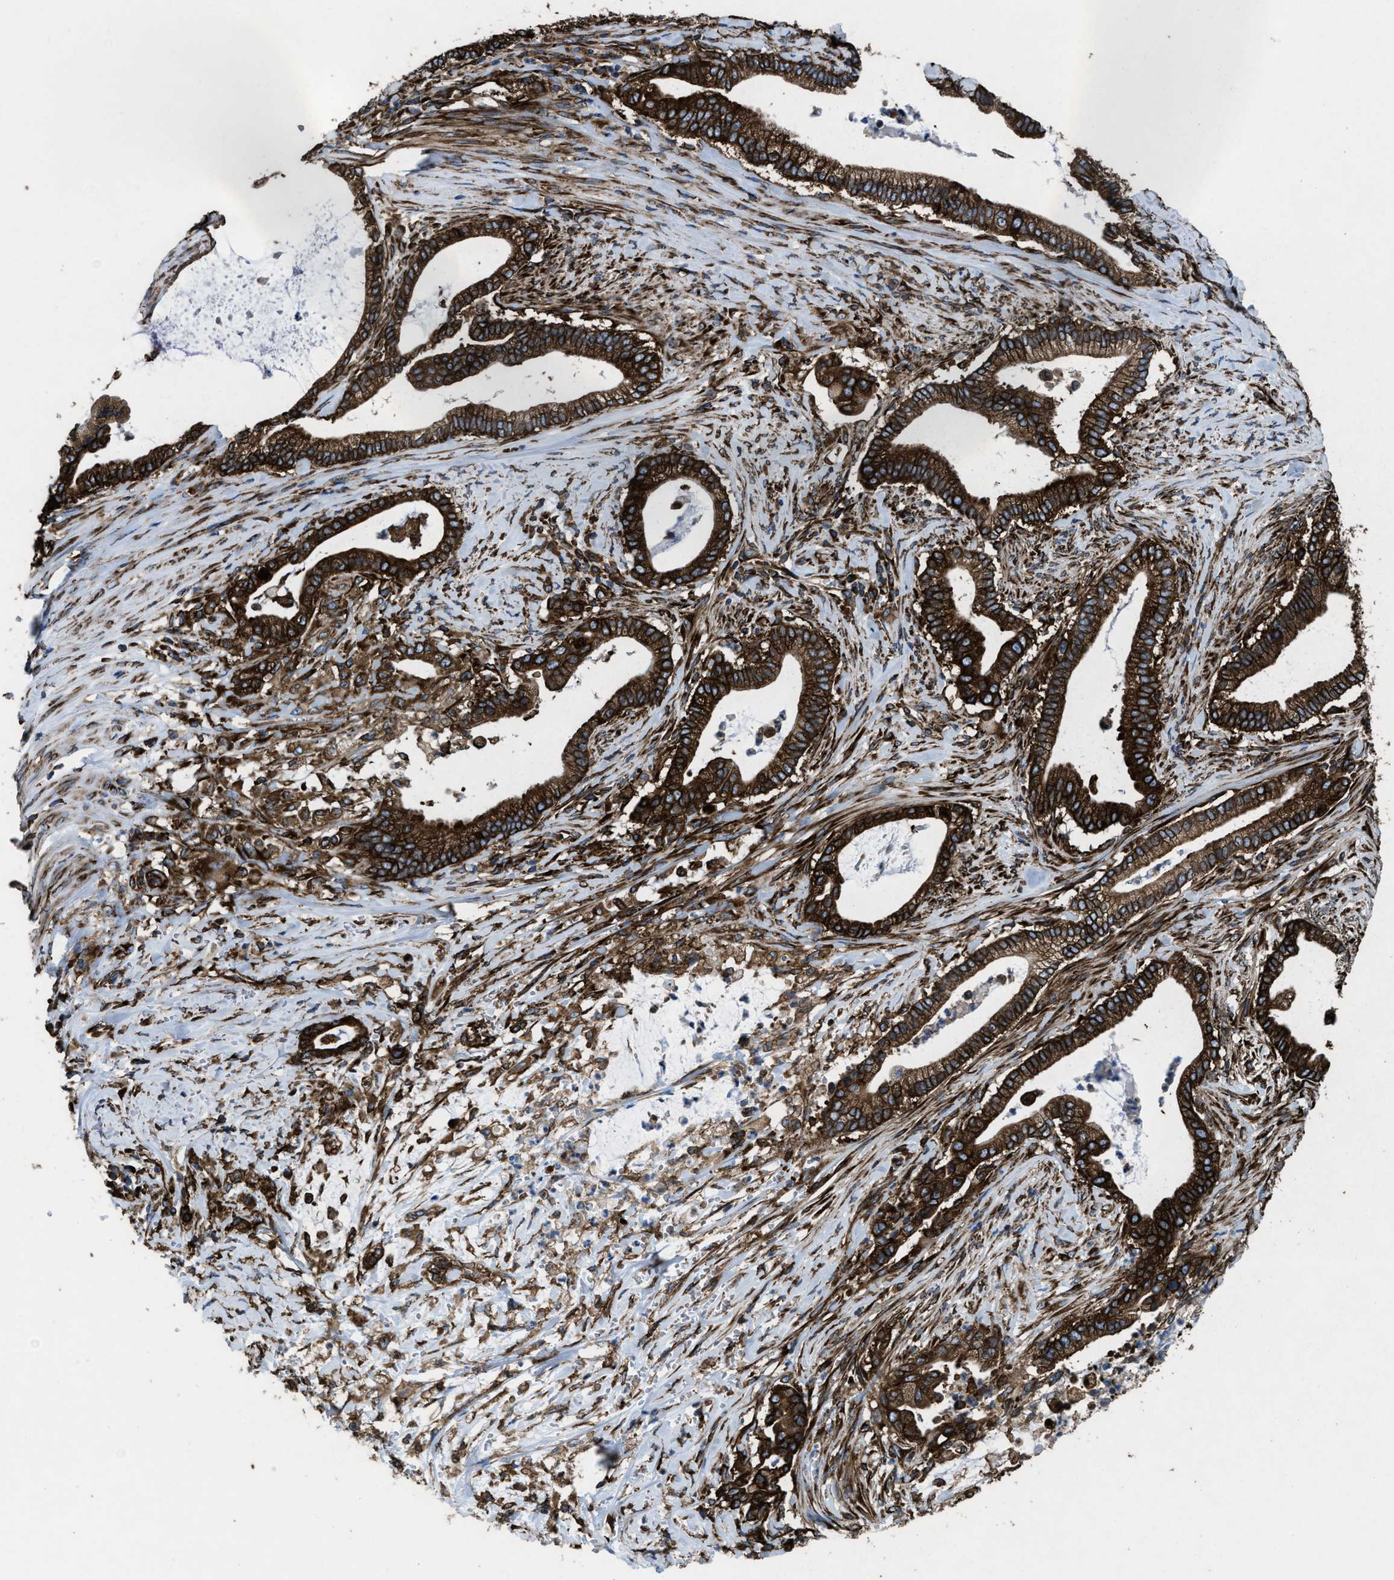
{"staining": {"intensity": "strong", "quantity": ">75%", "location": "cytoplasmic/membranous"}, "tissue": "pancreatic cancer", "cell_type": "Tumor cells", "image_type": "cancer", "snomed": [{"axis": "morphology", "description": "Adenocarcinoma, NOS"}, {"axis": "topography", "description": "Pancreas"}], "caption": "An IHC micrograph of neoplastic tissue is shown. Protein staining in brown shows strong cytoplasmic/membranous positivity in adenocarcinoma (pancreatic) within tumor cells.", "gene": "CAPRIN1", "patient": {"sex": "male", "age": 69}}